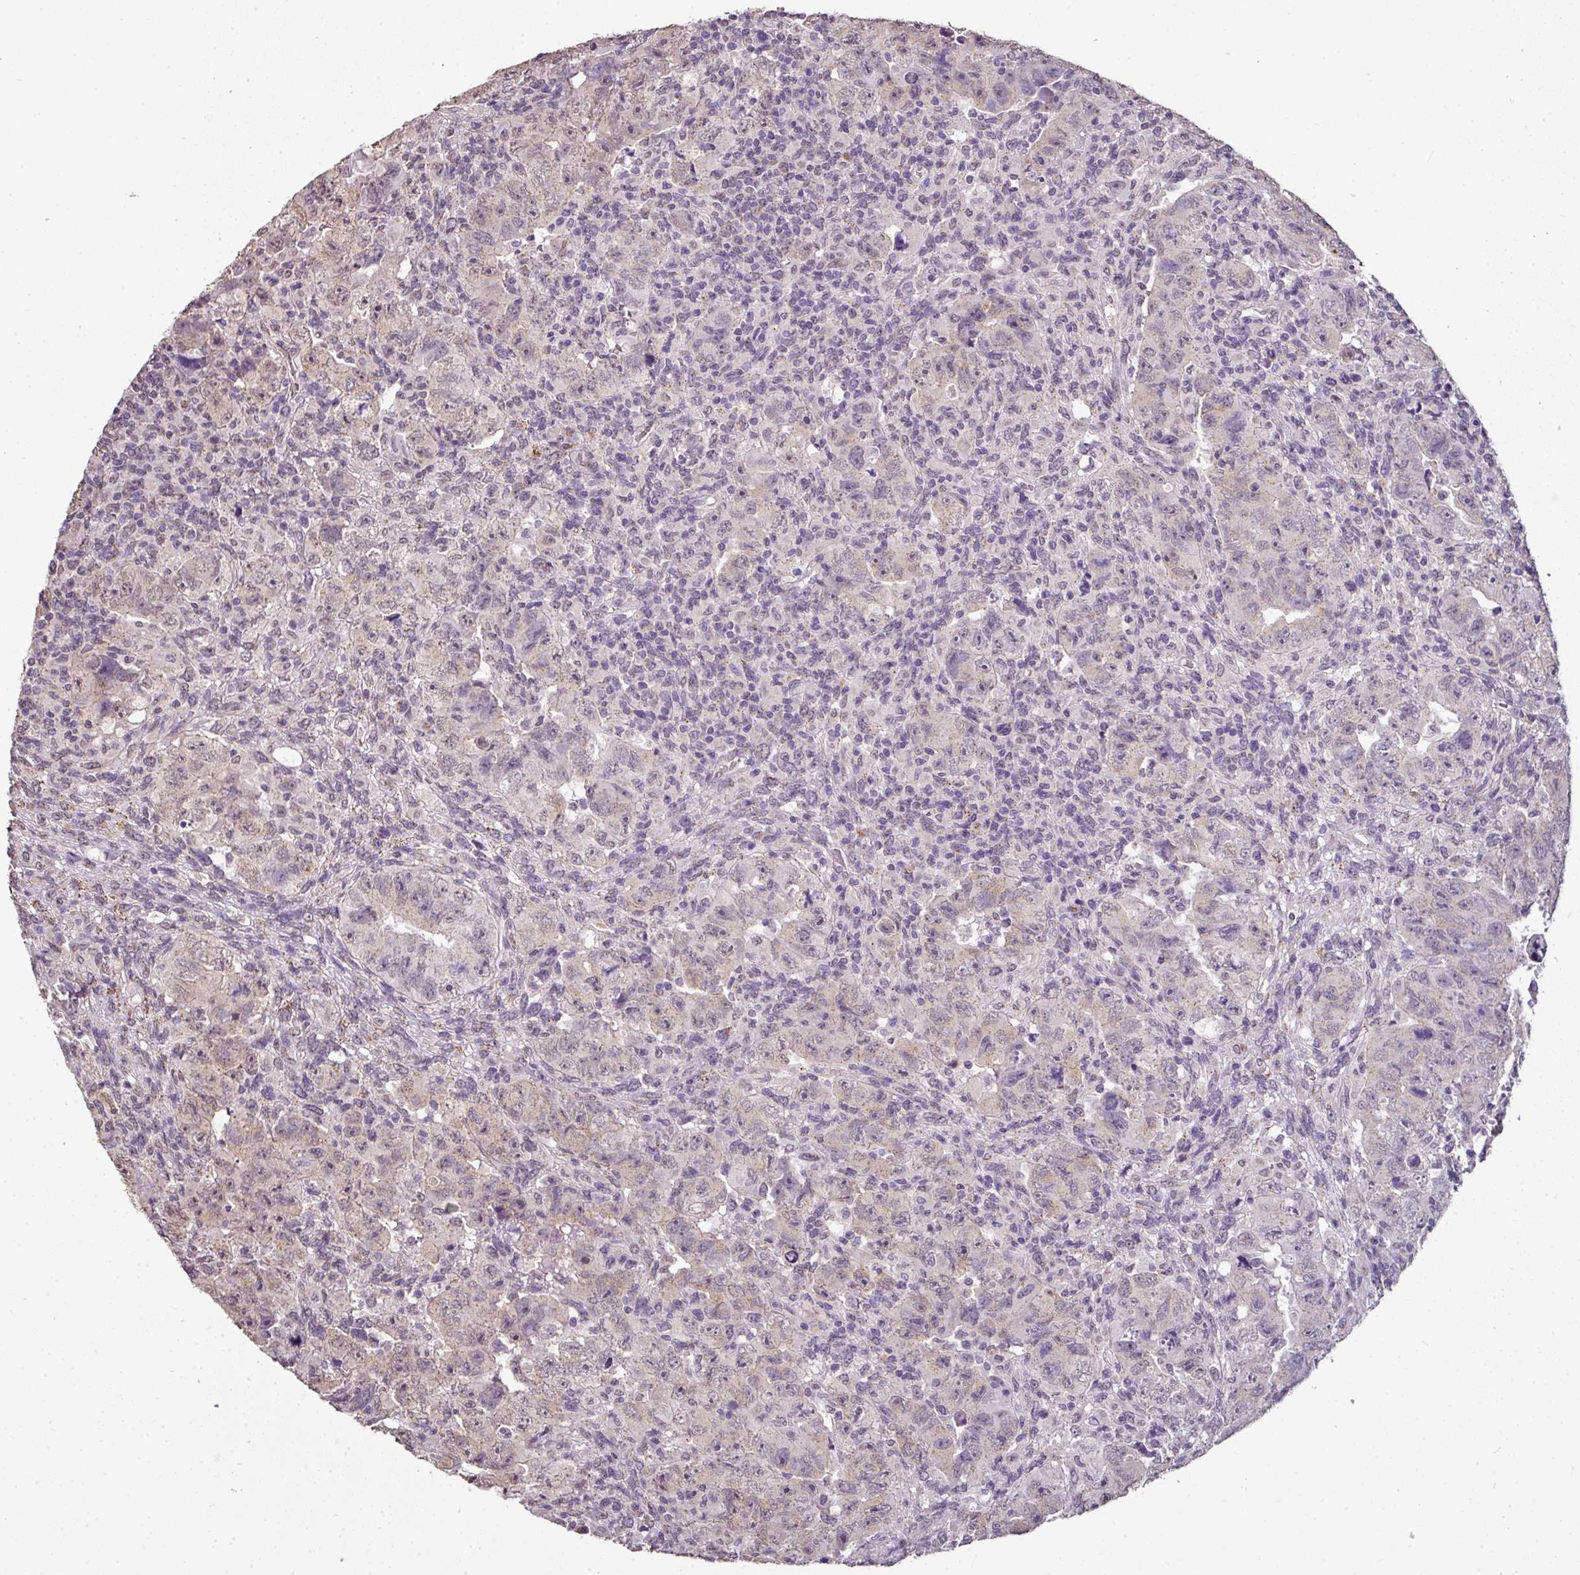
{"staining": {"intensity": "weak", "quantity": "<25%", "location": "cytoplasmic/membranous"}, "tissue": "testis cancer", "cell_type": "Tumor cells", "image_type": "cancer", "snomed": [{"axis": "morphology", "description": "Carcinoma, Embryonal, NOS"}, {"axis": "topography", "description": "Testis"}], "caption": "This is an IHC histopathology image of testis cancer (embryonal carcinoma). There is no staining in tumor cells.", "gene": "JPH2", "patient": {"sex": "male", "age": 24}}